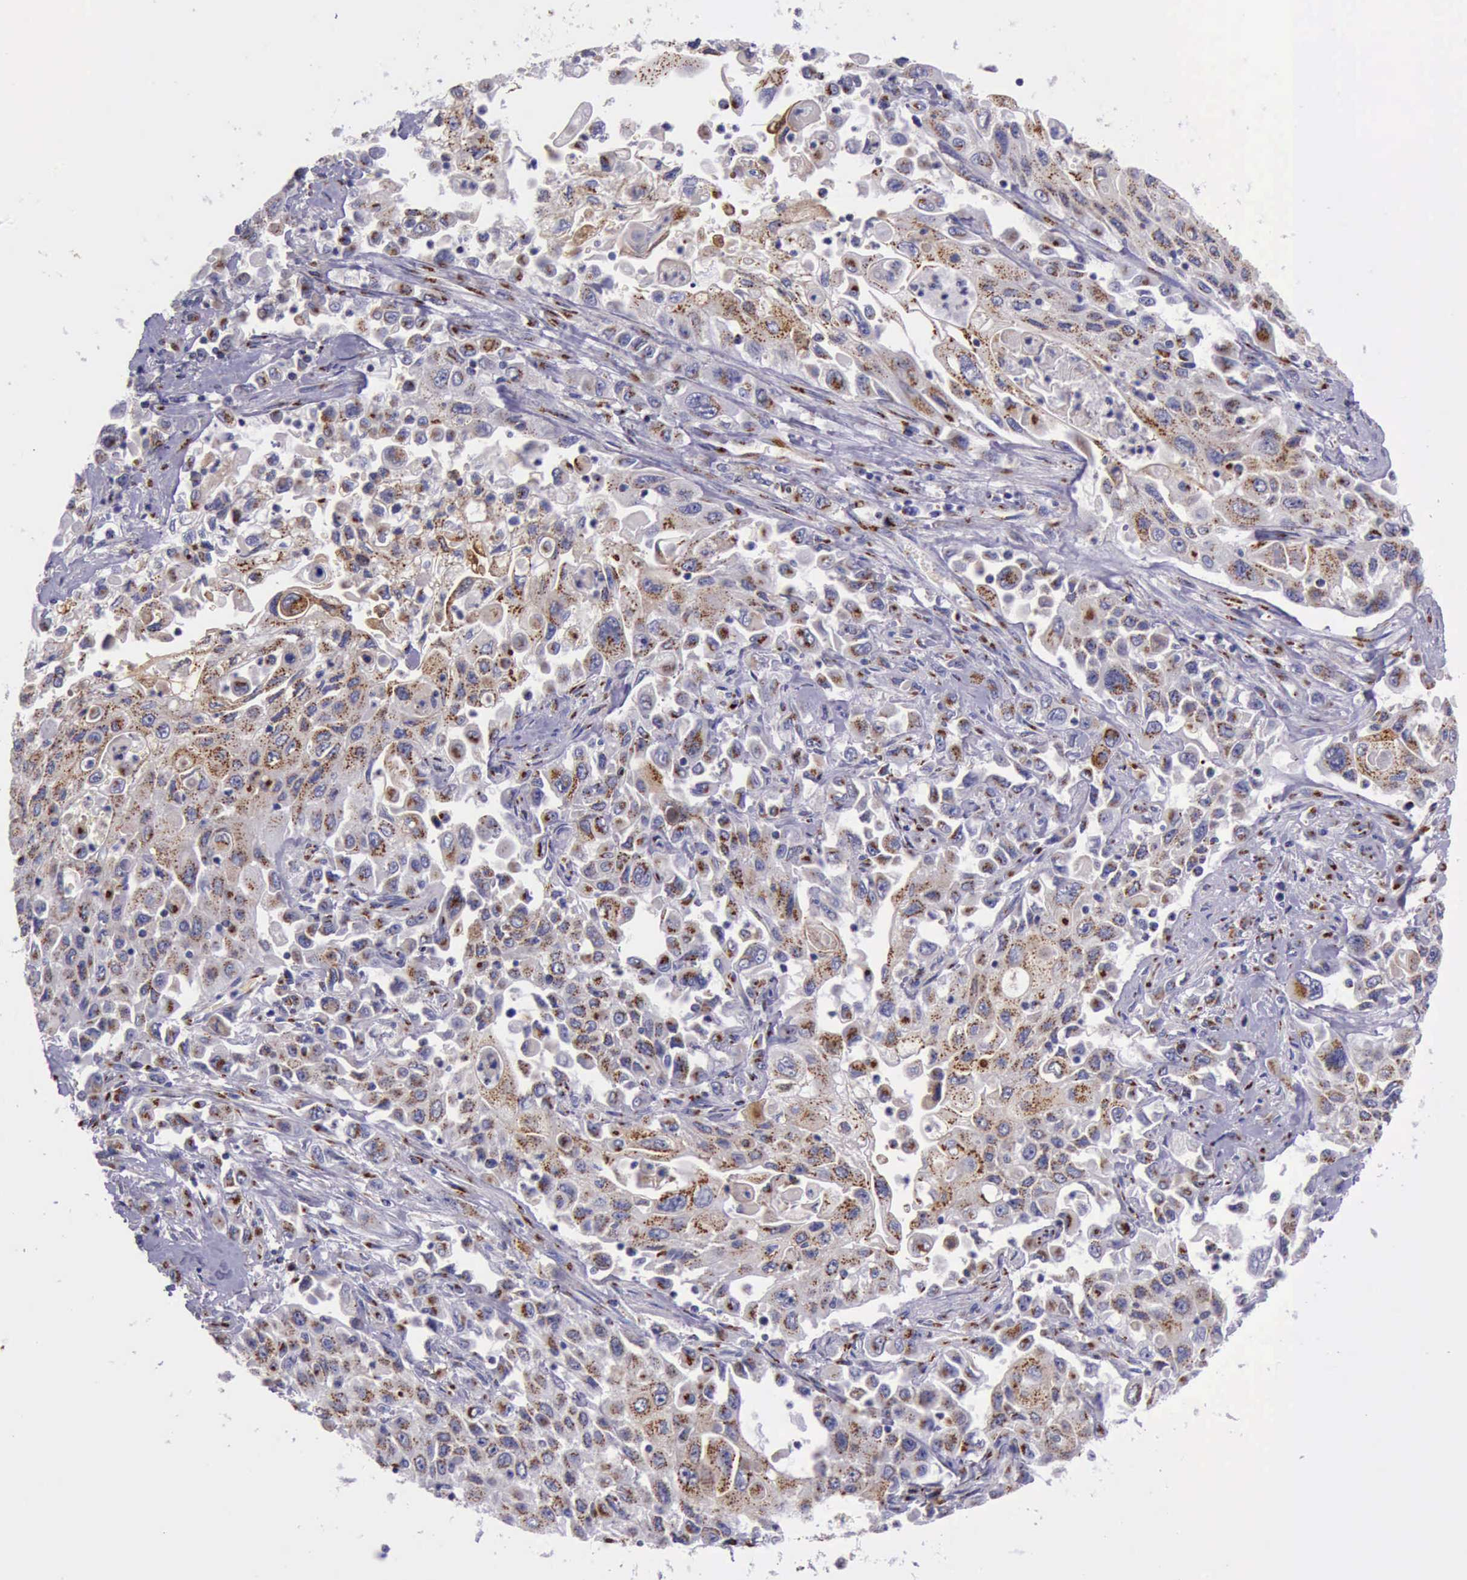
{"staining": {"intensity": "strong", "quantity": ">75%", "location": "cytoplasmic/membranous"}, "tissue": "pancreatic cancer", "cell_type": "Tumor cells", "image_type": "cancer", "snomed": [{"axis": "morphology", "description": "Adenocarcinoma, NOS"}, {"axis": "topography", "description": "Pancreas"}], "caption": "The micrograph exhibits a brown stain indicating the presence of a protein in the cytoplasmic/membranous of tumor cells in pancreatic adenocarcinoma. The staining was performed using DAB (3,3'-diaminobenzidine), with brown indicating positive protein expression. Nuclei are stained blue with hematoxylin.", "gene": "GOLGA5", "patient": {"sex": "male", "age": 70}}